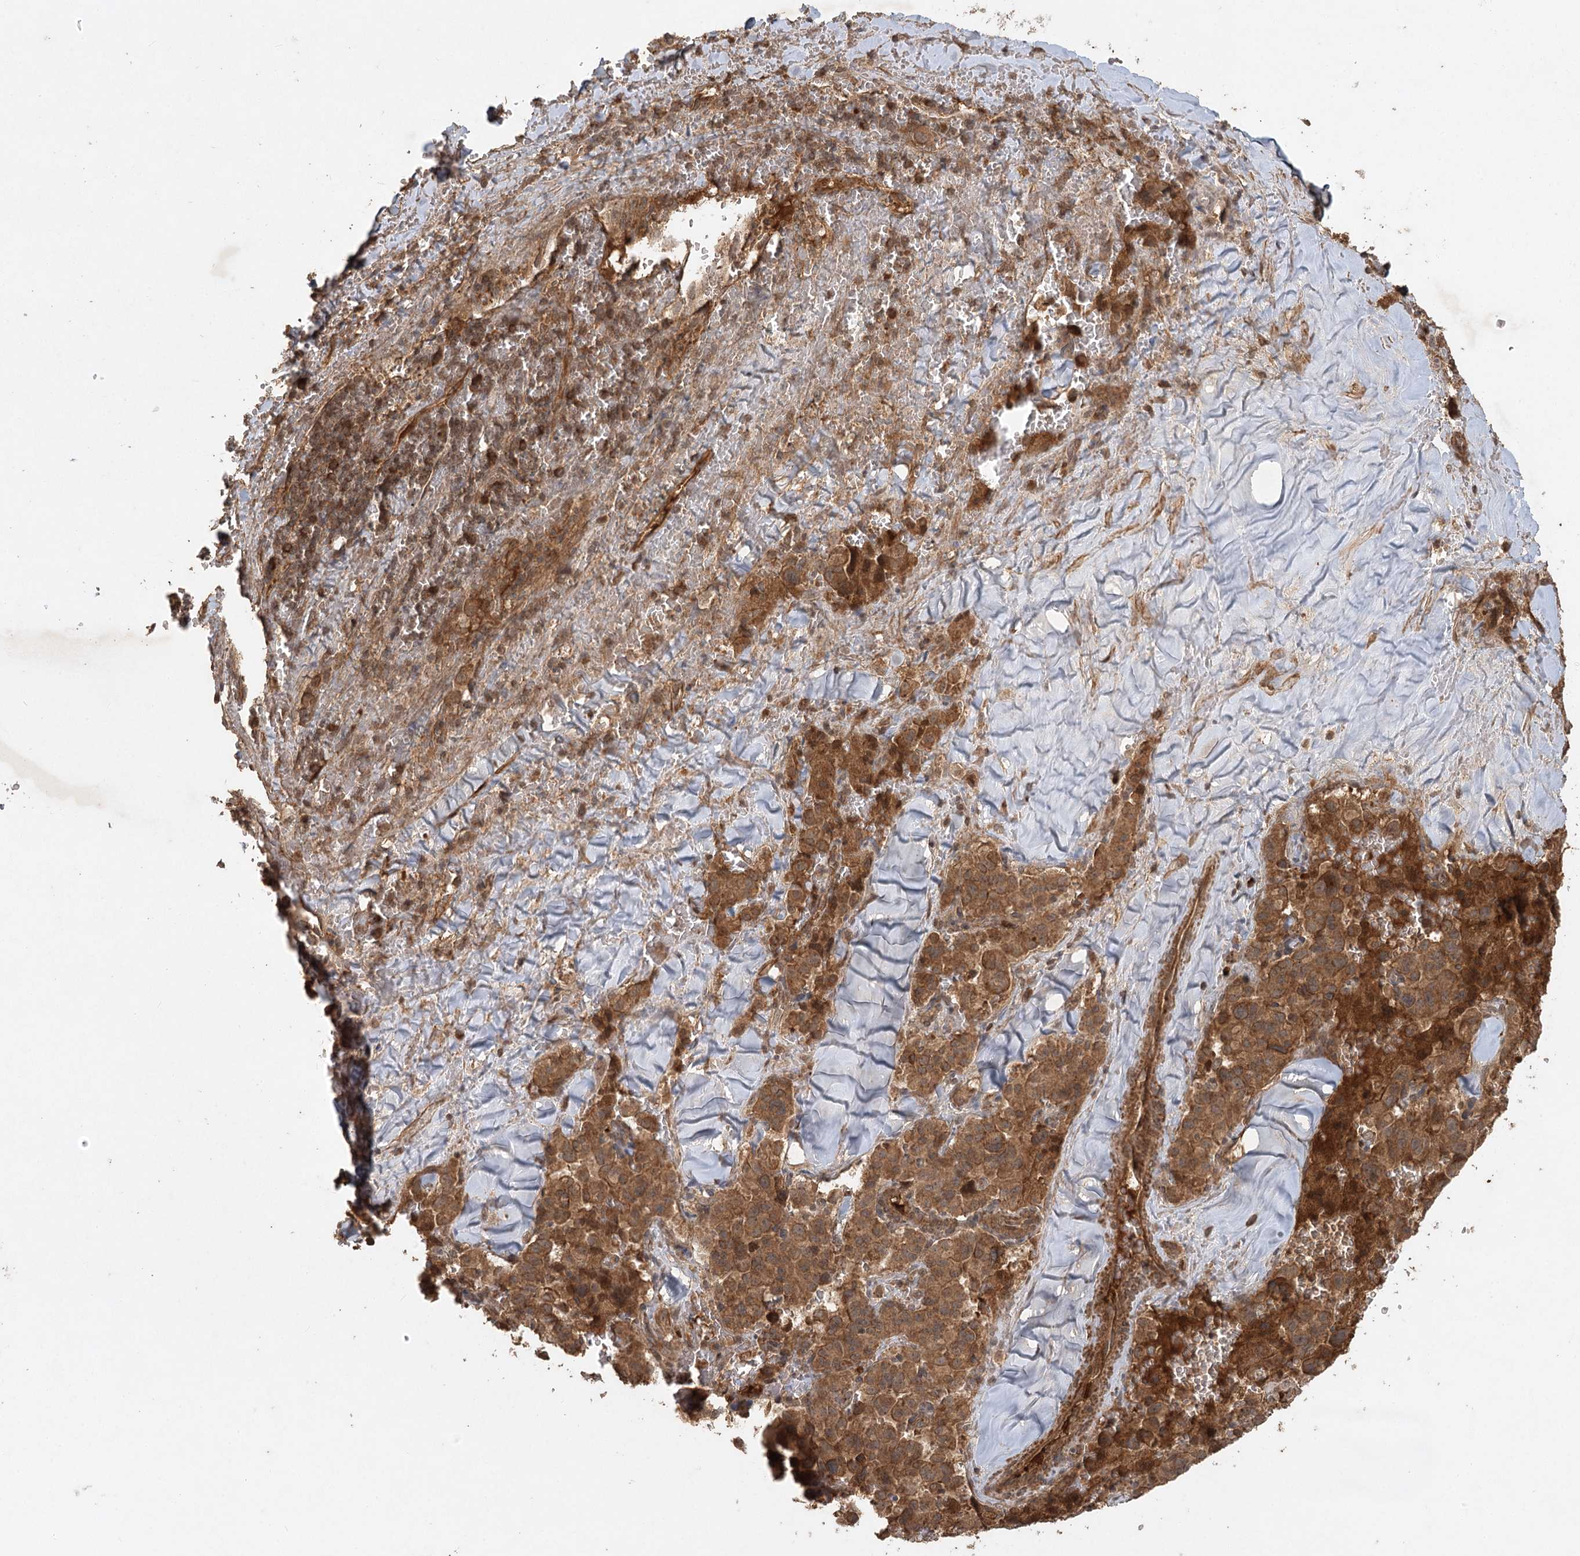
{"staining": {"intensity": "moderate", "quantity": ">75%", "location": "cytoplasmic/membranous"}, "tissue": "pancreatic cancer", "cell_type": "Tumor cells", "image_type": "cancer", "snomed": [{"axis": "morphology", "description": "Adenocarcinoma, NOS"}, {"axis": "topography", "description": "Pancreas"}], "caption": "A brown stain shows moderate cytoplasmic/membranous positivity of a protein in adenocarcinoma (pancreatic) tumor cells.", "gene": "ARL13A", "patient": {"sex": "male", "age": 65}}